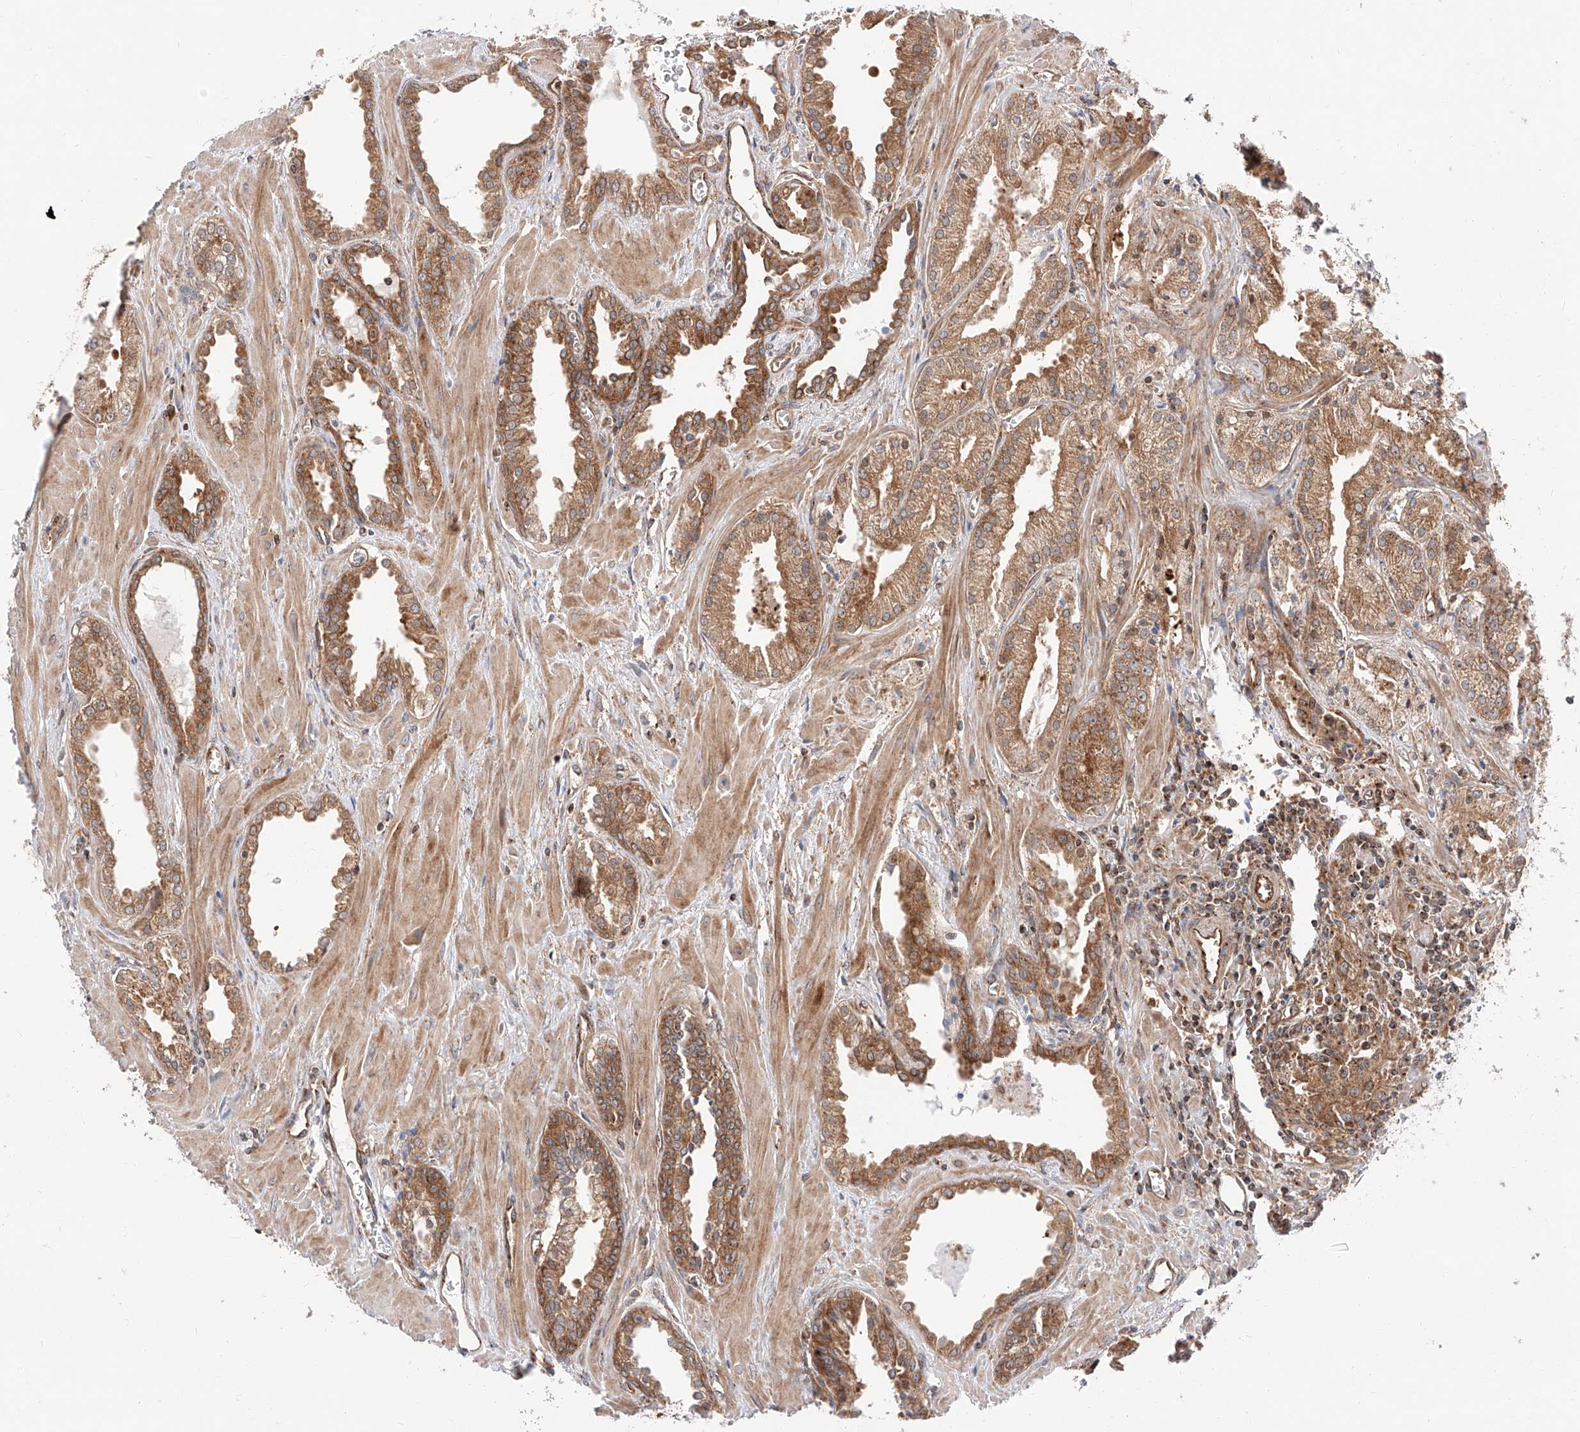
{"staining": {"intensity": "strong", "quantity": ">75%", "location": "cytoplasmic/membranous"}, "tissue": "prostate cancer", "cell_type": "Tumor cells", "image_type": "cancer", "snomed": [{"axis": "morphology", "description": "Adenocarcinoma, Low grade"}, {"axis": "topography", "description": "Prostate"}], "caption": "Prostate cancer (low-grade adenocarcinoma) stained with immunohistochemistry shows strong cytoplasmic/membranous expression in about >75% of tumor cells. The protein of interest is stained brown, and the nuclei are stained in blue (DAB (3,3'-diaminobenzidine) IHC with brightfield microscopy, high magnification).", "gene": "ISCA2", "patient": {"sex": "male", "age": 67}}